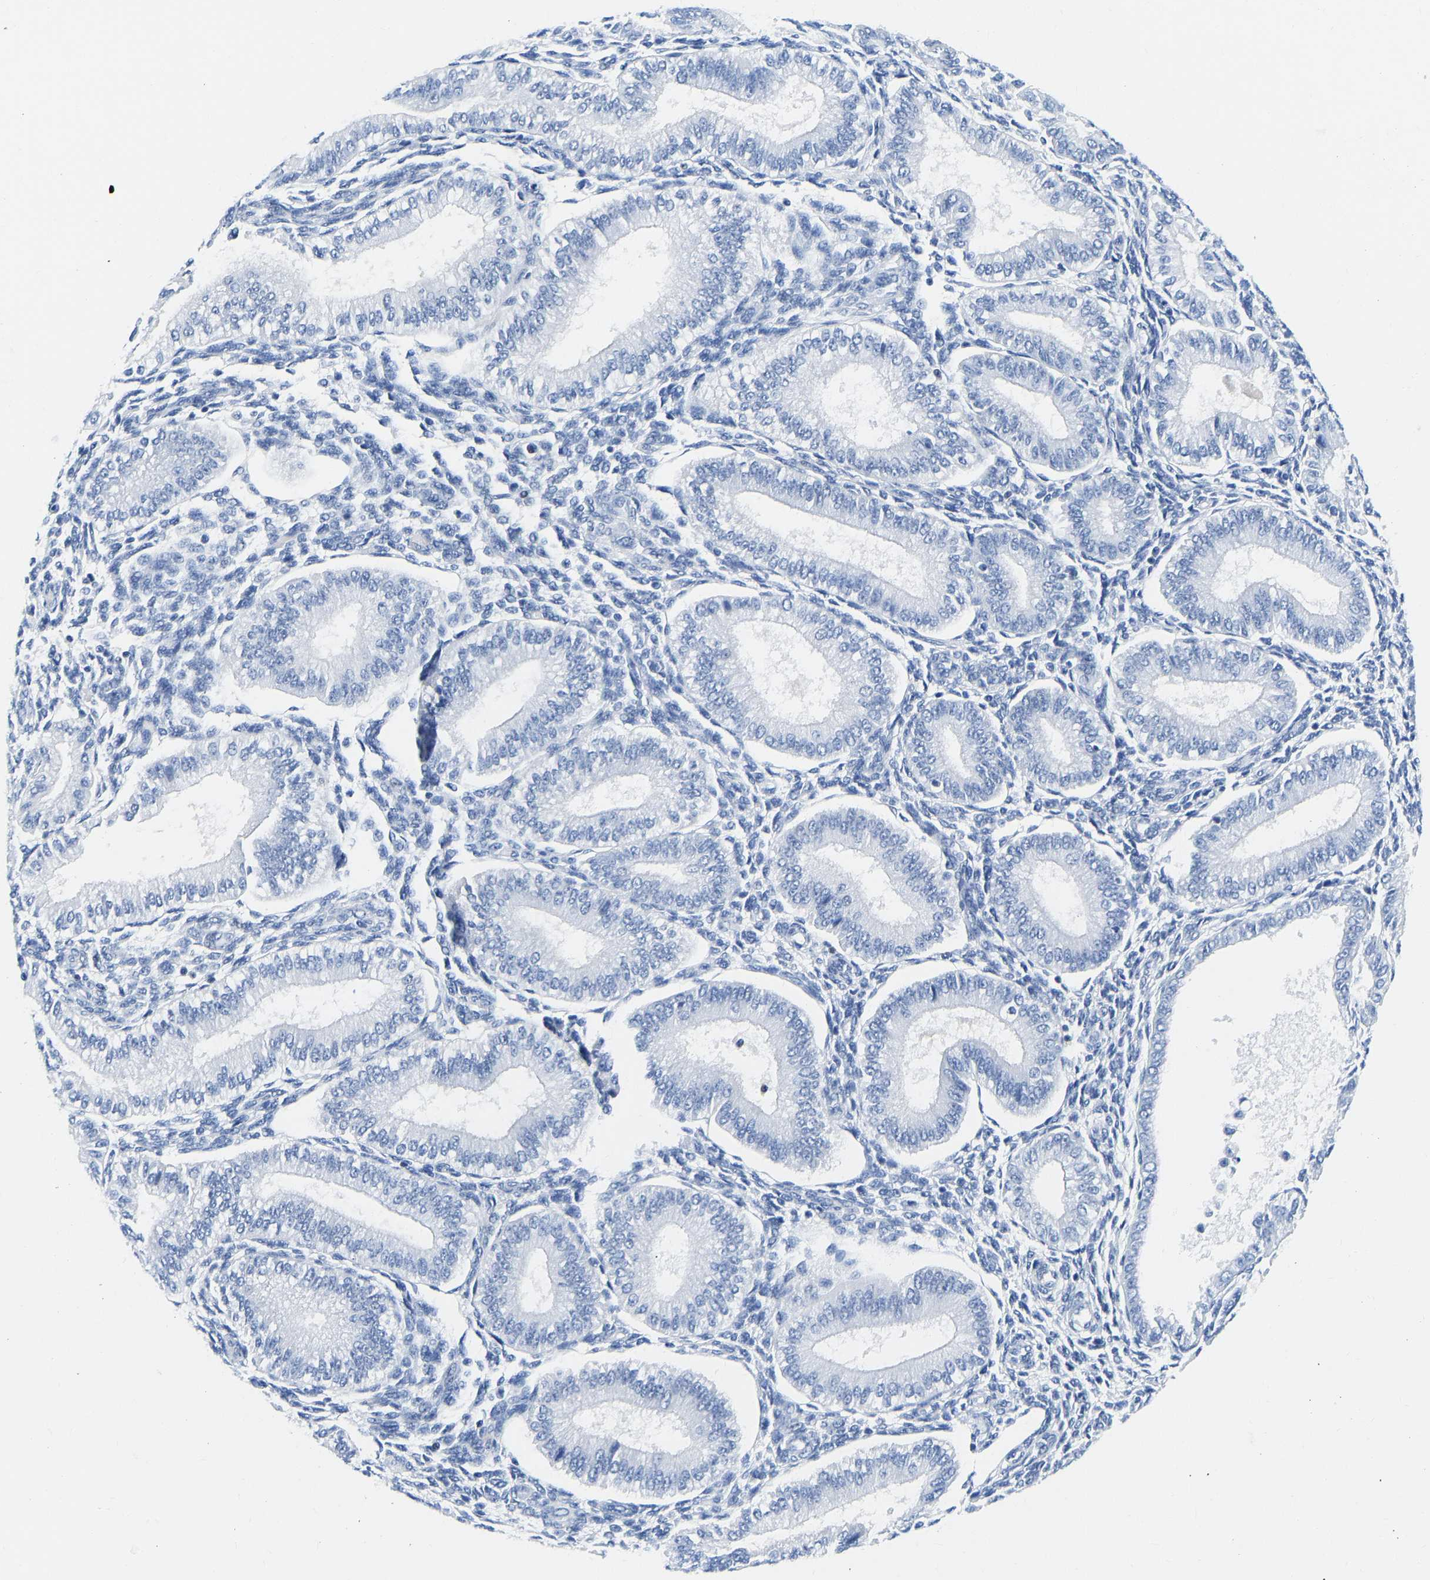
{"staining": {"intensity": "negative", "quantity": "none", "location": "none"}, "tissue": "endometrium", "cell_type": "Cells in endometrial stroma", "image_type": "normal", "snomed": [{"axis": "morphology", "description": "Normal tissue, NOS"}, {"axis": "topography", "description": "Endometrium"}], "caption": "Micrograph shows no significant protein positivity in cells in endometrial stroma of unremarkable endometrium. The staining is performed using DAB (3,3'-diaminobenzidine) brown chromogen with nuclei counter-stained in using hematoxylin.", "gene": "TCF7", "patient": {"sex": "female", "age": 39}}